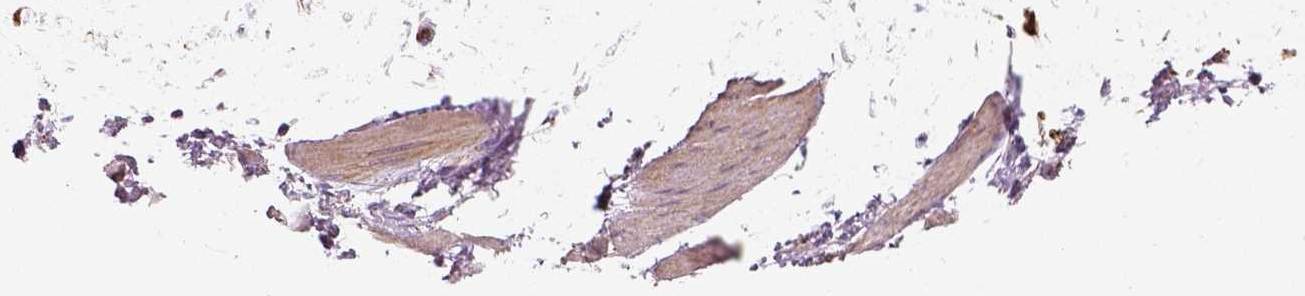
{"staining": {"intensity": "strong", "quantity": ">75%", "location": "cytoplasmic/membranous"}, "tissue": "stomach cancer", "cell_type": "Tumor cells", "image_type": "cancer", "snomed": [{"axis": "morphology", "description": "Adenocarcinoma, NOS"}, {"axis": "topography", "description": "Stomach"}], "caption": "Tumor cells exhibit strong cytoplasmic/membranous expression in about >75% of cells in stomach cancer (adenocarcinoma). (DAB (3,3'-diaminobenzidine) IHC, brown staining for protein, blue staining for nuclei).", "gene": "PGAM5", "patient": {"sex": "female", "age": 65}}